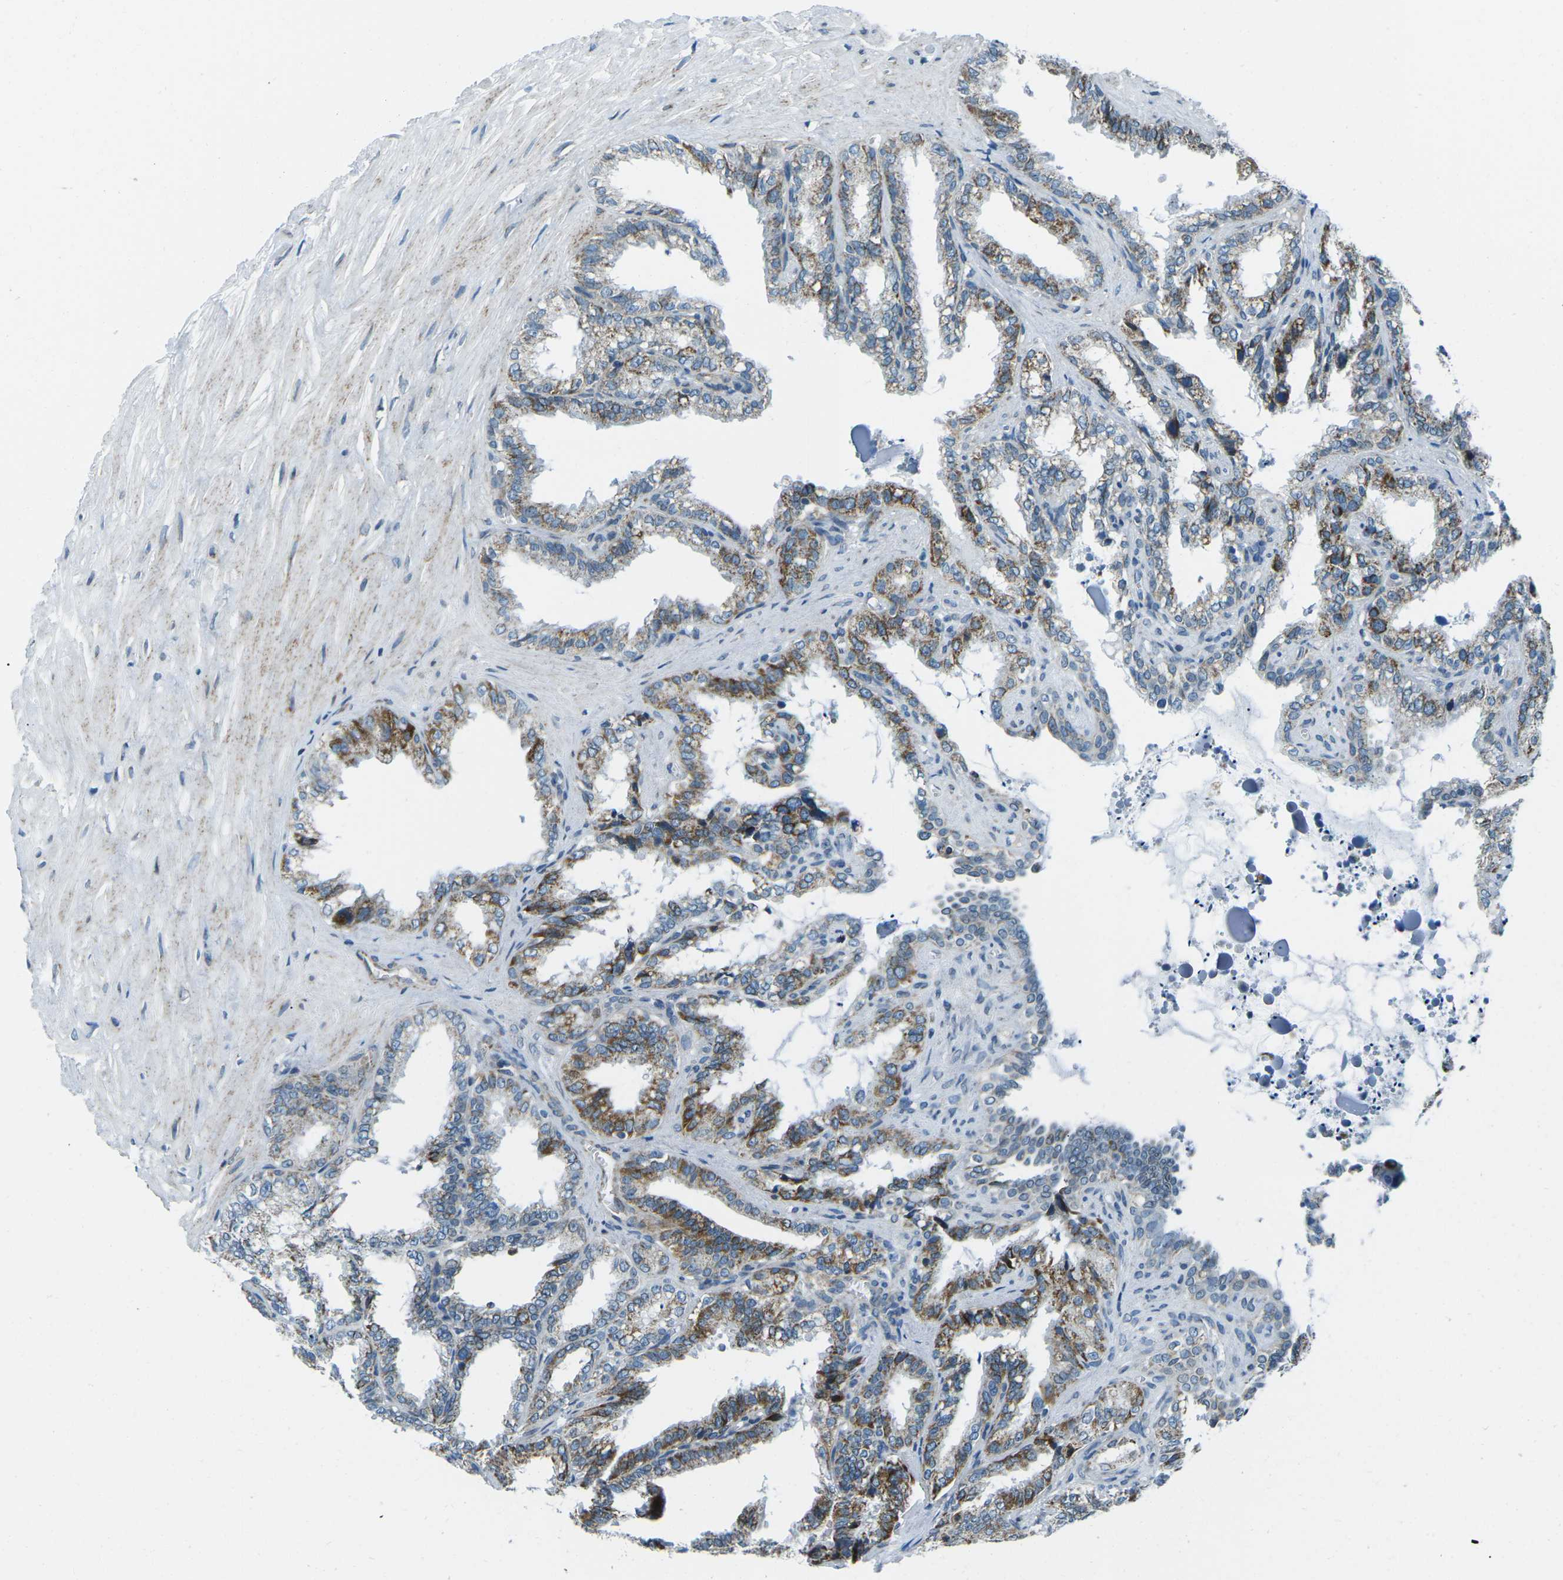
{"staining": {"intensity": "strong", "quantity": "25%-75%", "location": "cytoplasmic/membranous"}, "tissue": "seminal vesicle", "cell_type": "Glandular cells", "image_type": "normal", "snomed": [{"axis": "morphology", "description": "Normal tissue, NOS"}, {"axis": "topography", "description": "Seminal veicle"}], "caption": "Normal seminal vesicle displays strong cytoplasmic/membranous positivity in about 25%-75% of glandular cells The protein of interest is shown in brown color, while the nuclei are stained blue..", "gene": "RFESD", "patient": {"sex": "male", "age": 64}}